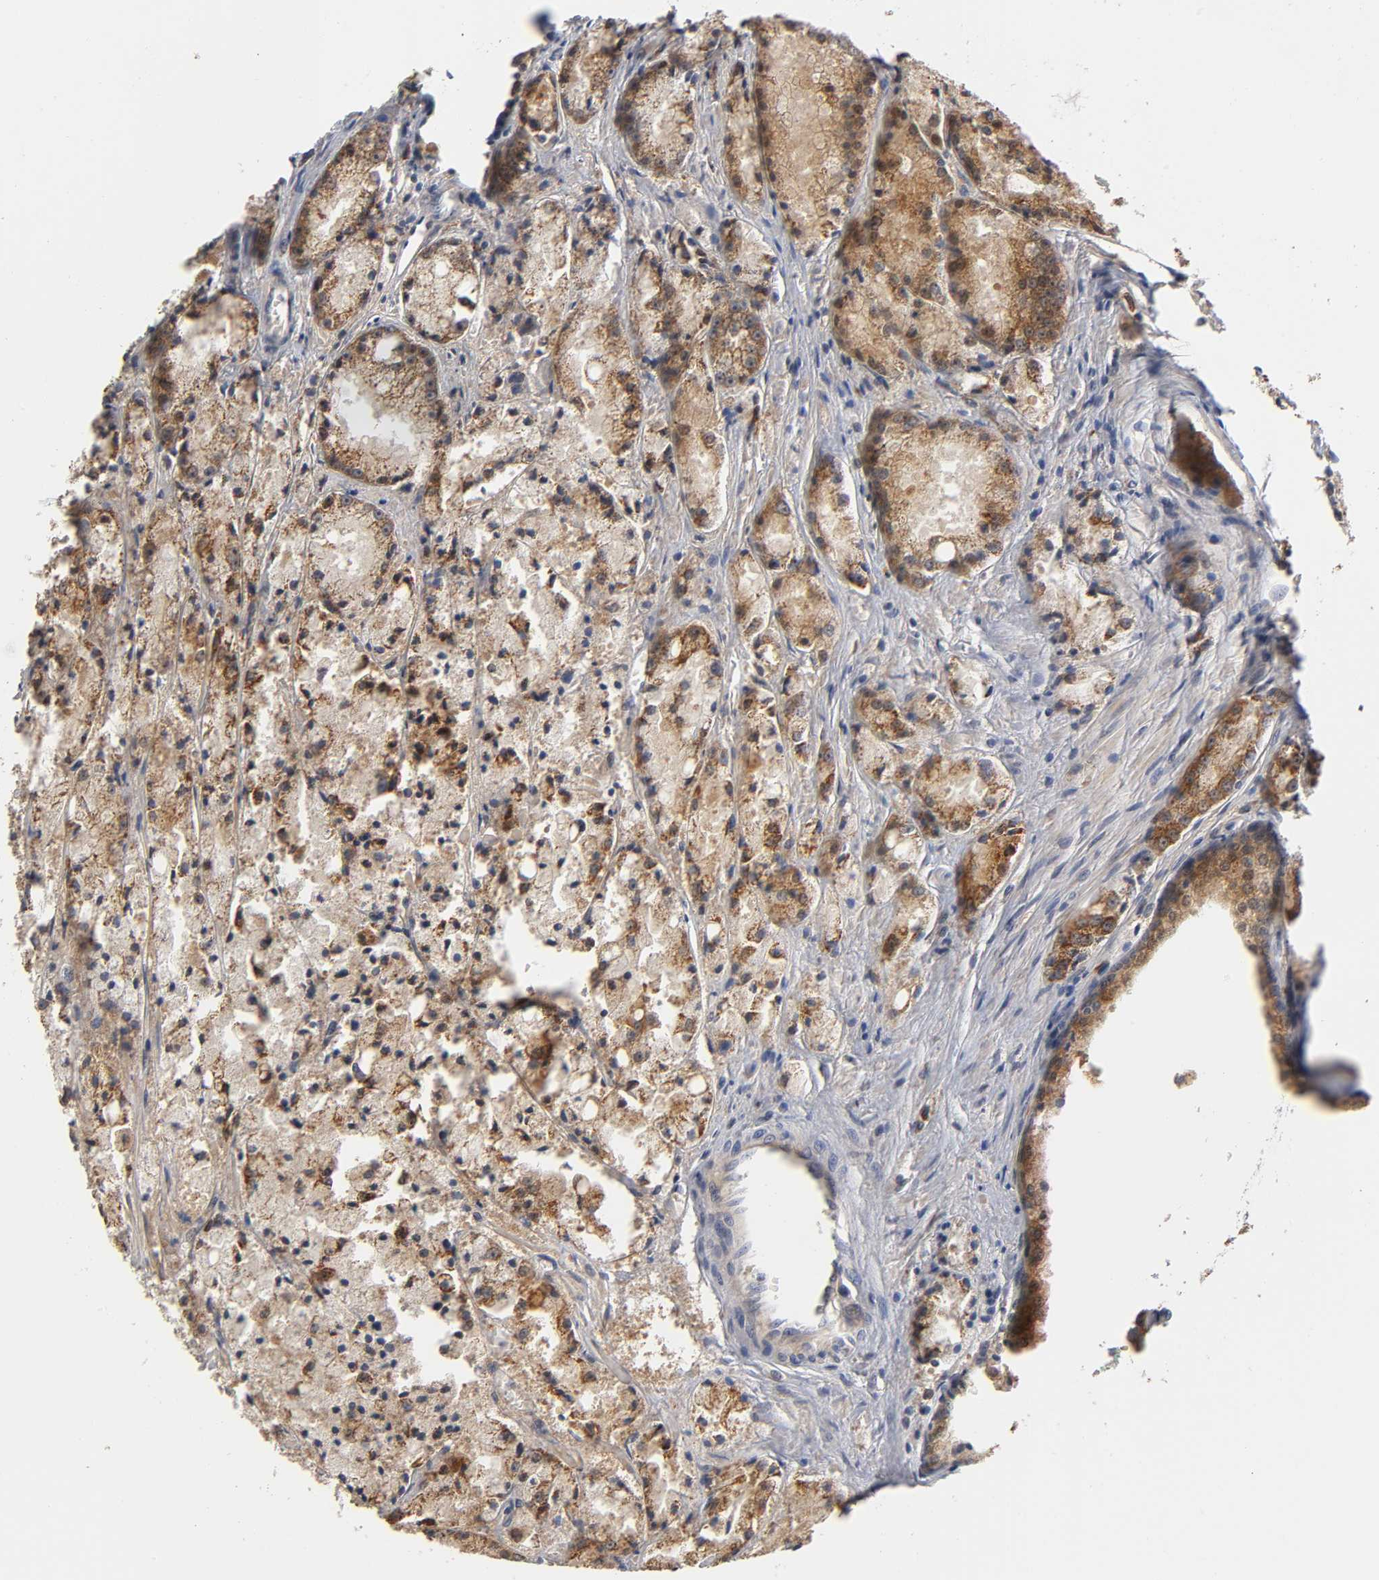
{"staining": {"intensity": "moderate", "quantity": ">75%", "location": "cytoplasmic/membranous"}, "tissue": "prostate cancer", "cell_type": "Tumor cells", "image_type": "cancer", "snomed": [{"axis": "morphology", "description": "Adenocarcinoma, Low grade"}, {"axis": "topography", "description": "Prostate"}], "caption": "Tumor cells exhibit moderate cytoplasmic/membranous expression in approximately >75% of cells in prostate cancer.", "gene": "GSTZ1", "patient": {"sex": "male", "age": 64}}